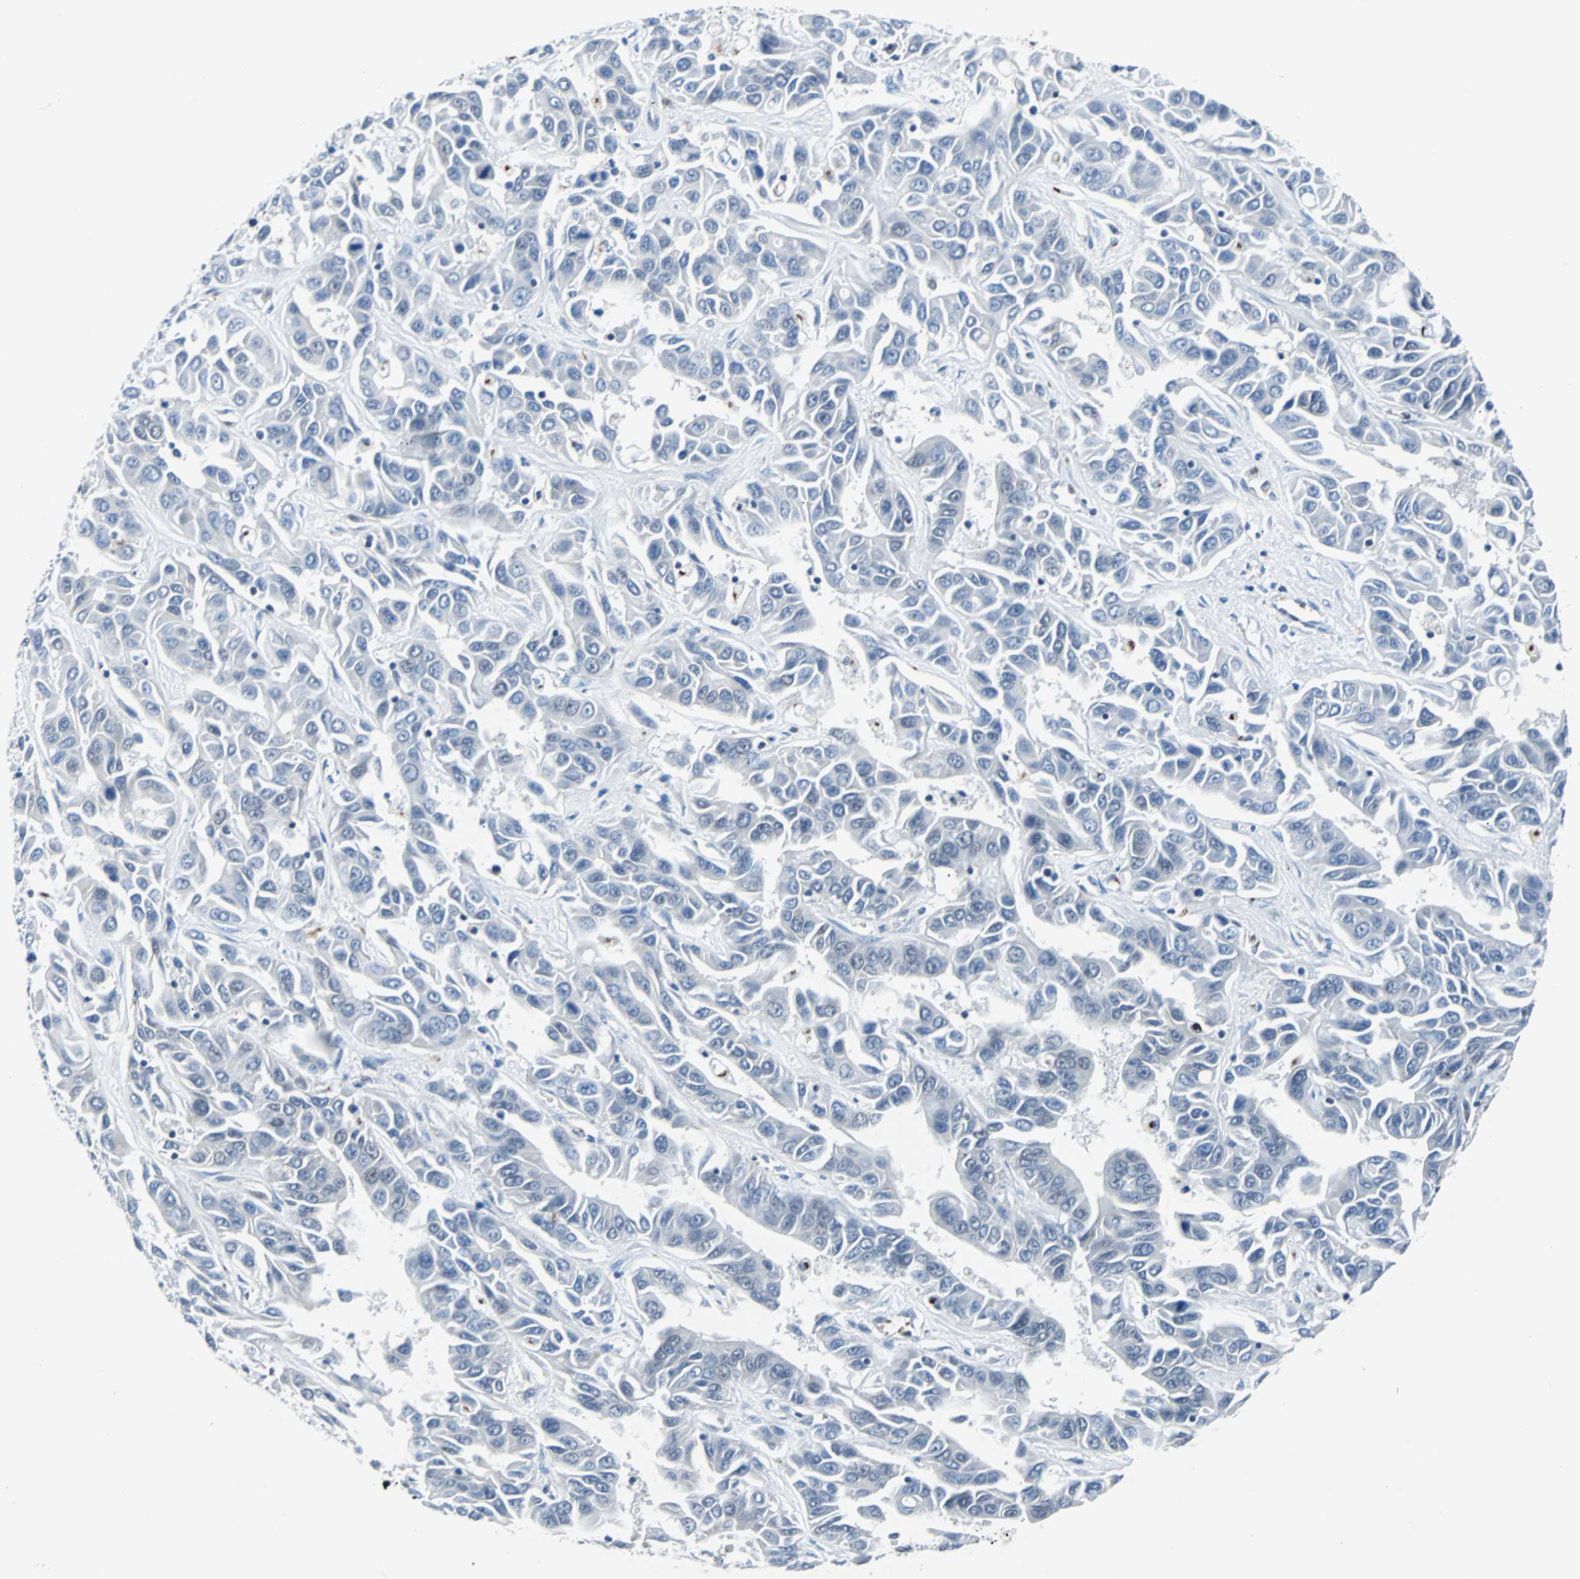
{"staining": {"intensity": "negative", "quantity": "none", "location": "none"}, "tissue": "liver cancer", "cell_type": "Tumor cells", "image_type": "cancer", "snomed": [{"axis": "morphology", "description": "Cholangiocarcinoma"}, {"axis": "topography", "description": "Liver"}], "caption": "Immunohistochemistry micrograph of liver cancer stained for a protein (brown), which exhibits no expression in tumor cells.", "gene": "MAP2K6", "patient": {"sex": "female", "age": 52}}